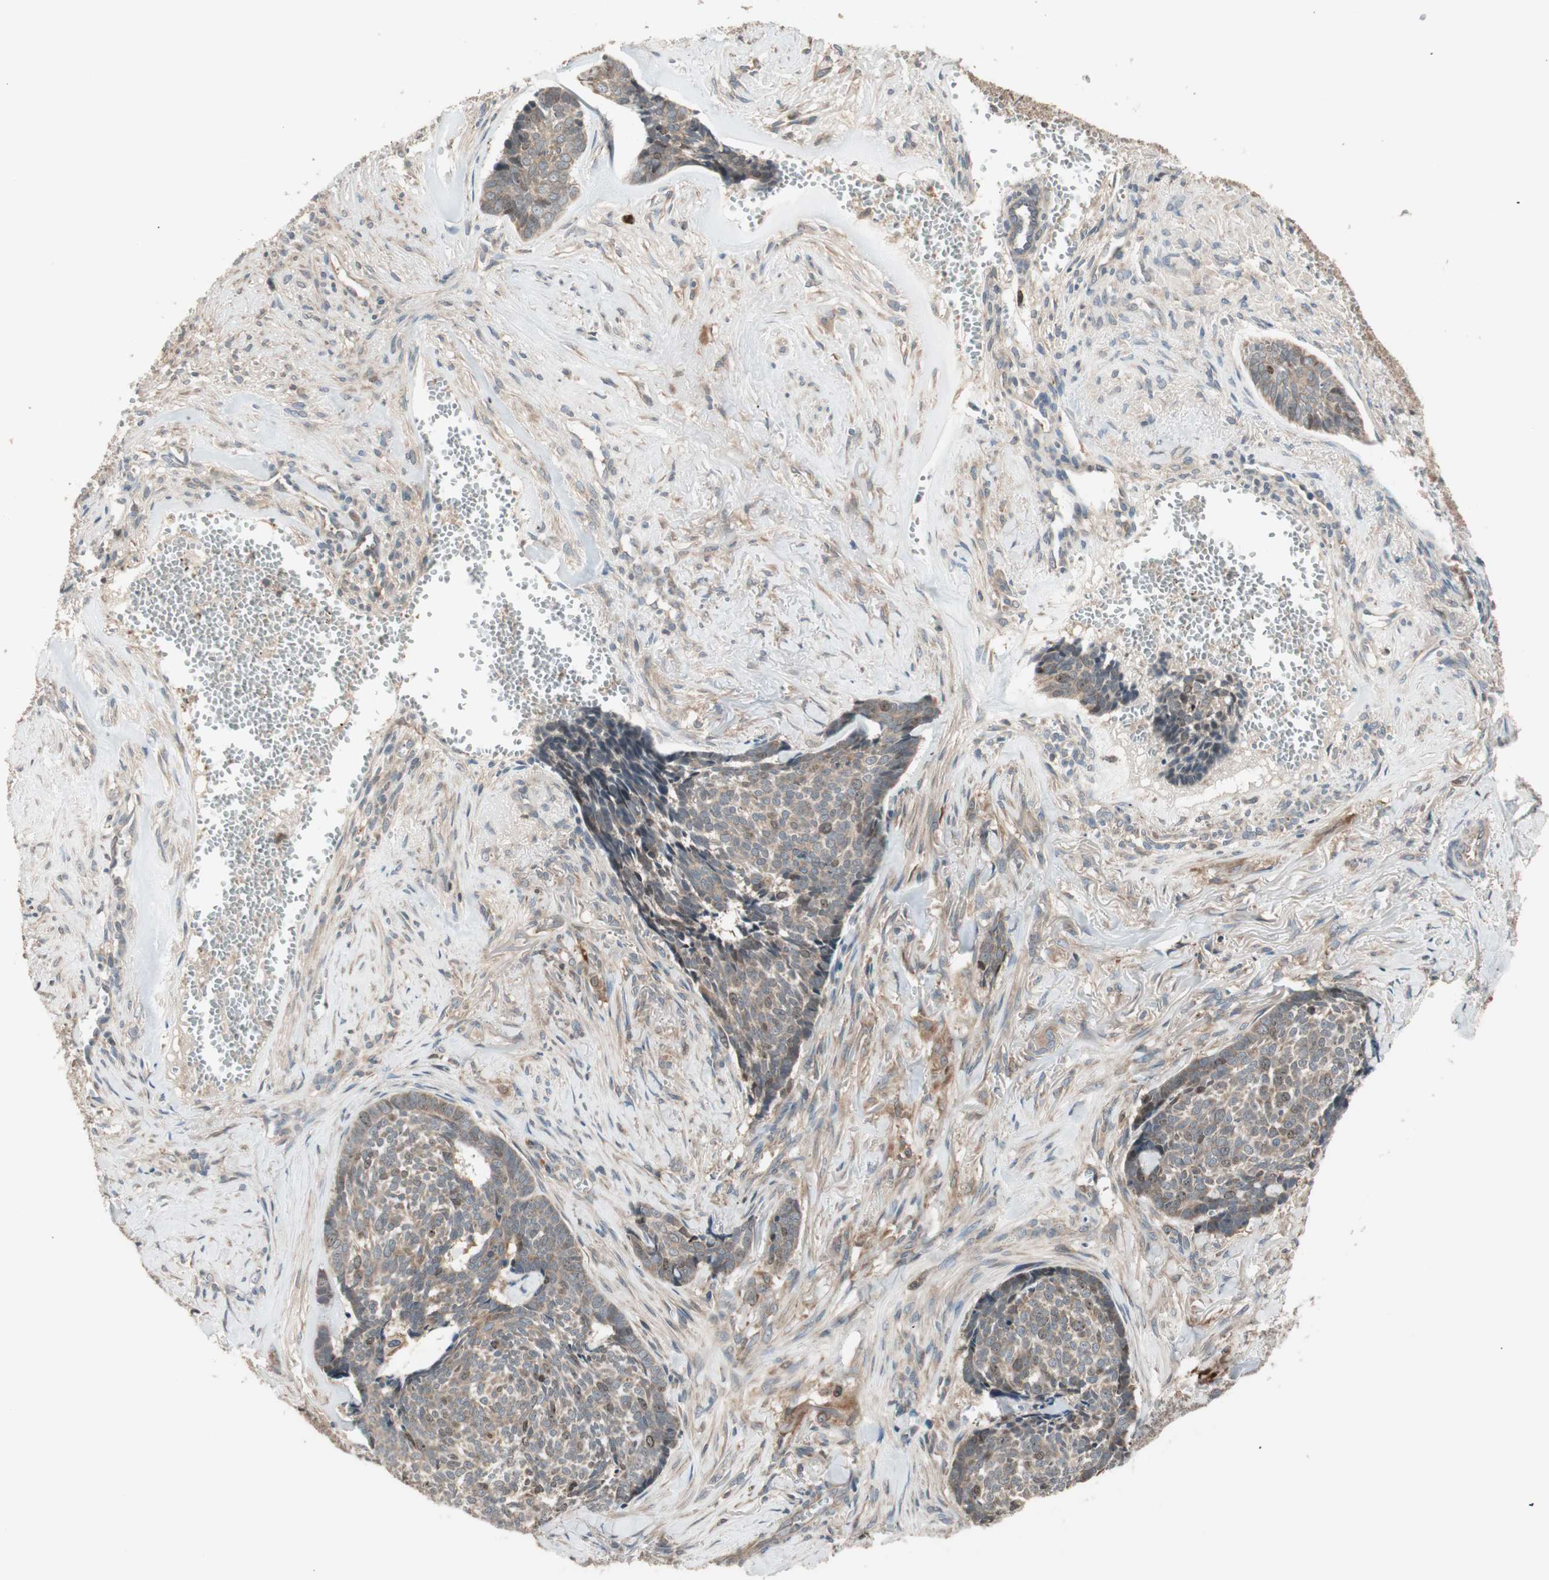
{"staining": {"intensity": "weak", "quantity": ">75%", "location": "cytoplasmic/membranous"}, "tissue": "skin cancer", "cell_type": "Tumor cells", "image_type": "cancer", "snomed": [{"axis": "morphology", "description": "Basal cell carcinoma"}, {"axis": "topography", "description": "Skin"}], "caption": "A photomicrograph of human skin cancer stained for a protein shows weak cytoplasmic/membranous brown staining in tumor cells. The protein of interest is shown in brown color, while the nuclei are stained blue.", "gene": "ATP6AP2", "patient": {"sex": "male", "age": 84}}